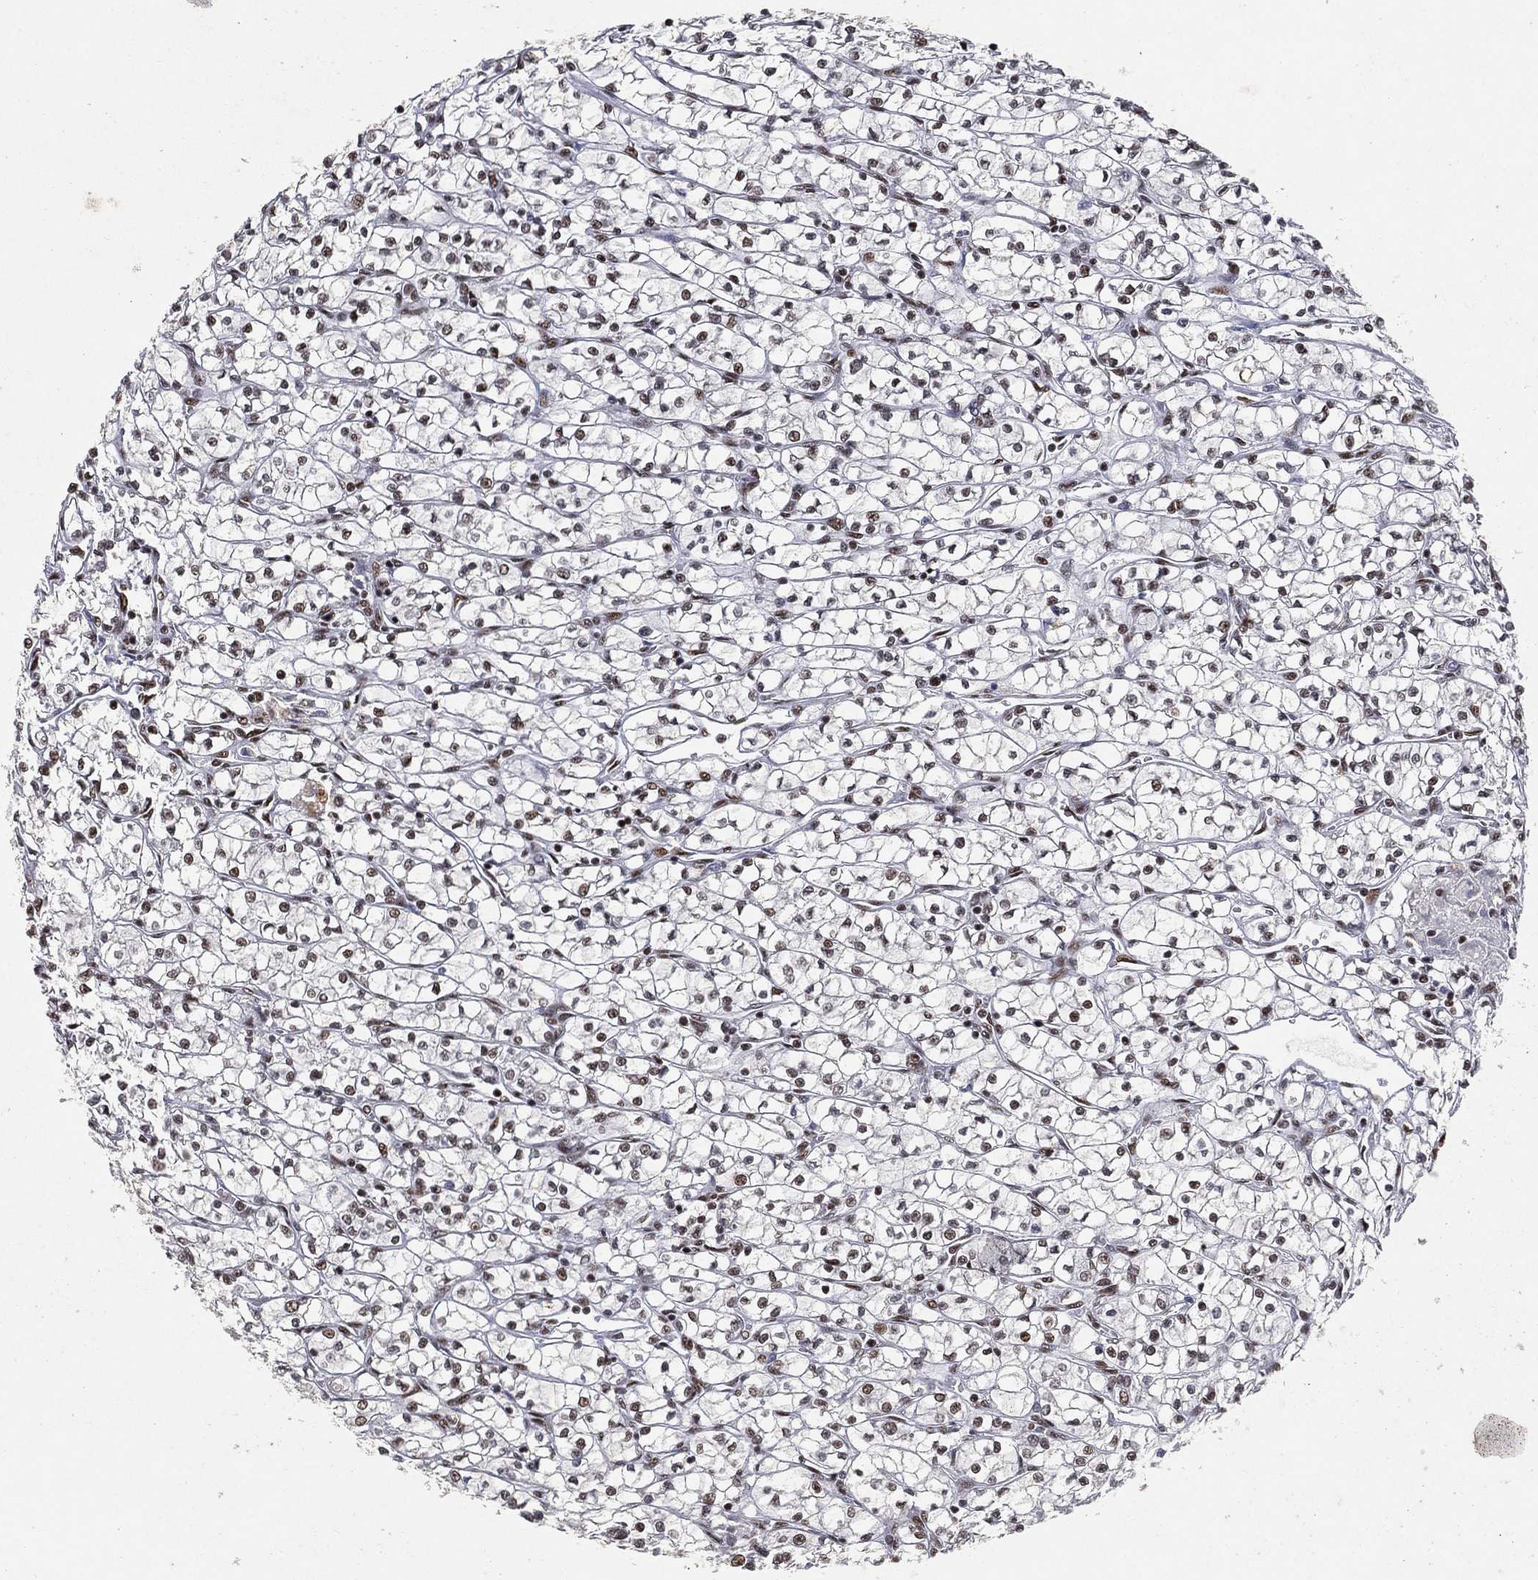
{"staining": {"intensity": "moderate", "quantity": "25%-75%", "location": "nuclear"}, "tissue": "renal cancer", "cell_type": "Tumor cells", "image_type": "cancer", "snomed": [{"axis": "morphology", "description": "Adenocarcinoma, NOS"}, {"axis": "topography", "description": "Kidney"}], "caption": "A brown stain labels moderate nuclear positivity of a protein in human renal adenocarcinoma tumor cells.", "gene": "DDX27", "patient": {"sex": "female", "age": 64}}